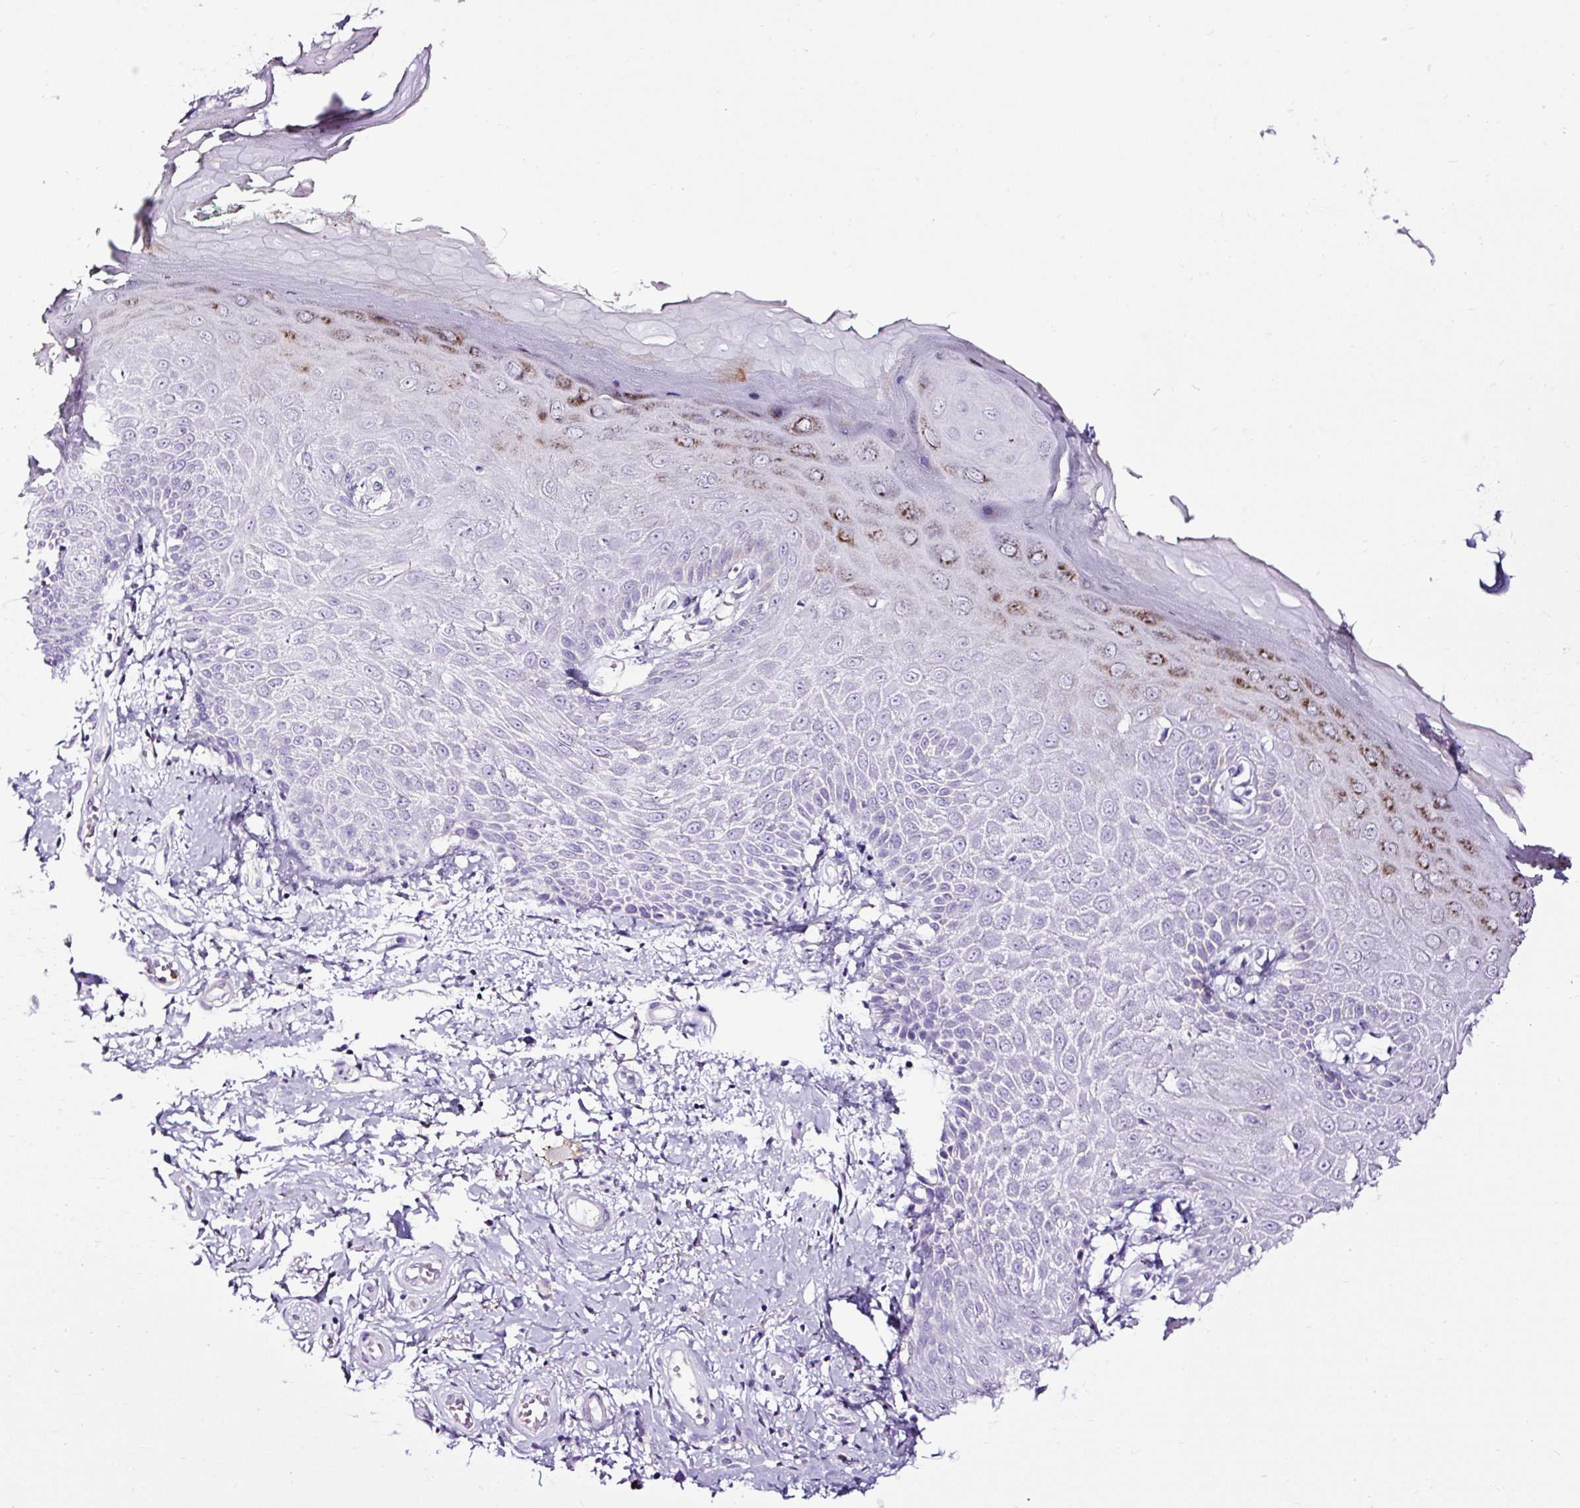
{"staining": {"intensity": "strong", "quantity": "<25%", "location": "cytoplasmic/membranous"}, "tissue": "skin", "cell_type": "Epidermal cells", "image_type": "normal", "snomed": [{"axis": "morphology", "description": "Normal tissue, NOS"}, {"axis": "topography", "description": "Anal"}, {"axis": "topography", "description": "Peripheral nerve tissue"}], "caption": "Epidermal cells reveal strong cytoplasmic/membranous staining in approximately <25% of cells in benign skin.", "gene": "SLC7A8", "patient": {"sex": "male", "age": 78}}